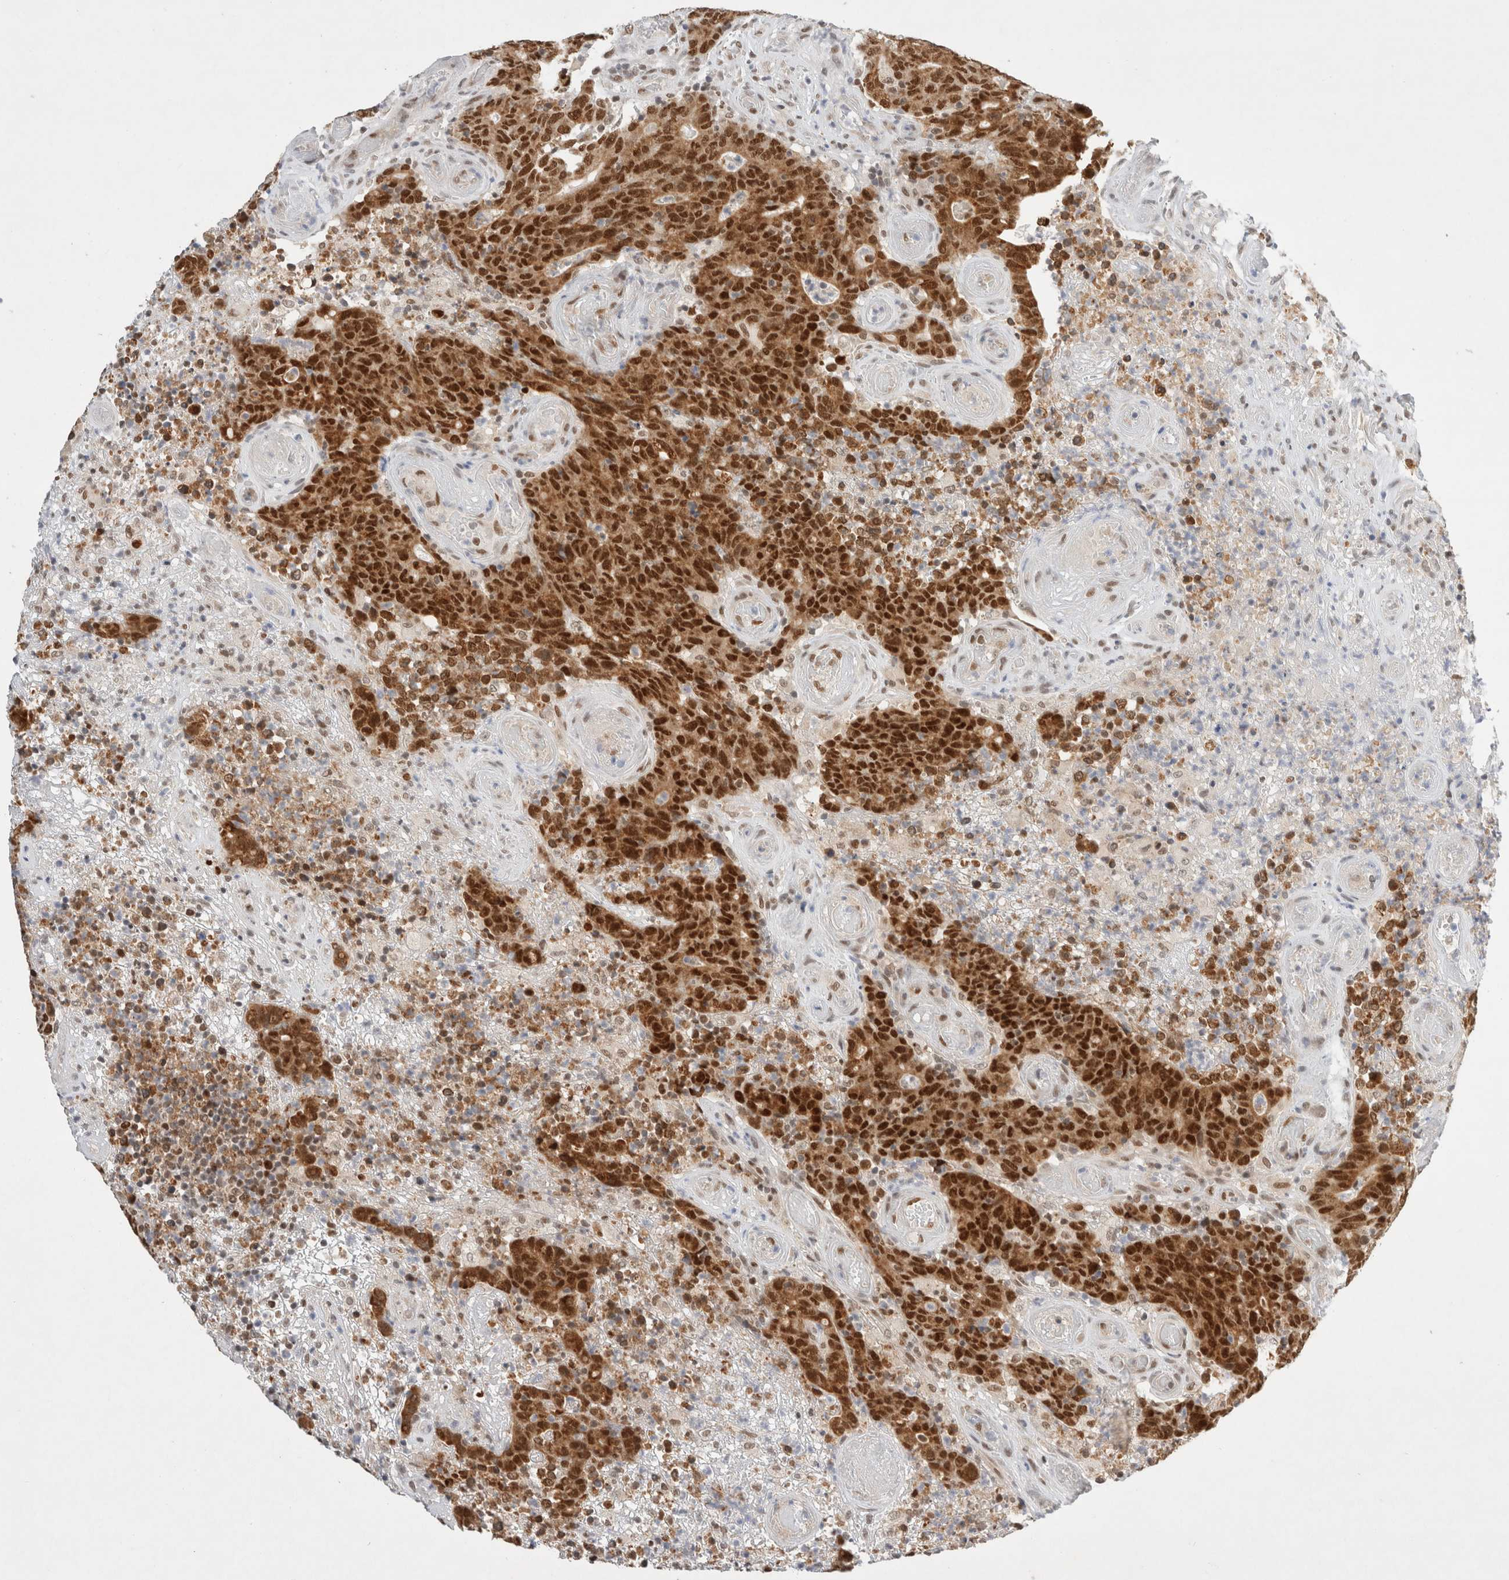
{"staining": {"intensity": "strong", "quantity": ">75%", "location": "cytoplasmic/membranous,nuclear"}, "tissue": "colorectal cancer", "cell_type": "Tumor cells", "image_type": "cancer", "snomed": [{"axis": "morphology", "description": "Normal tissue, NOS"}, {"axis": "morphology", "description": "Adenocarcinoma, NOS"}, {"axis": "topography", "description": "Colon"}], "caption": "High-power microscopy captured an IHC photomicrograph of colorectal cancer, revealing strong cytoplasmic/membranous and nuclear positivity in approximately >75% of tumor cells.", "gene": "GTF2I", "patient": {"sex": "female", "age": 75}}